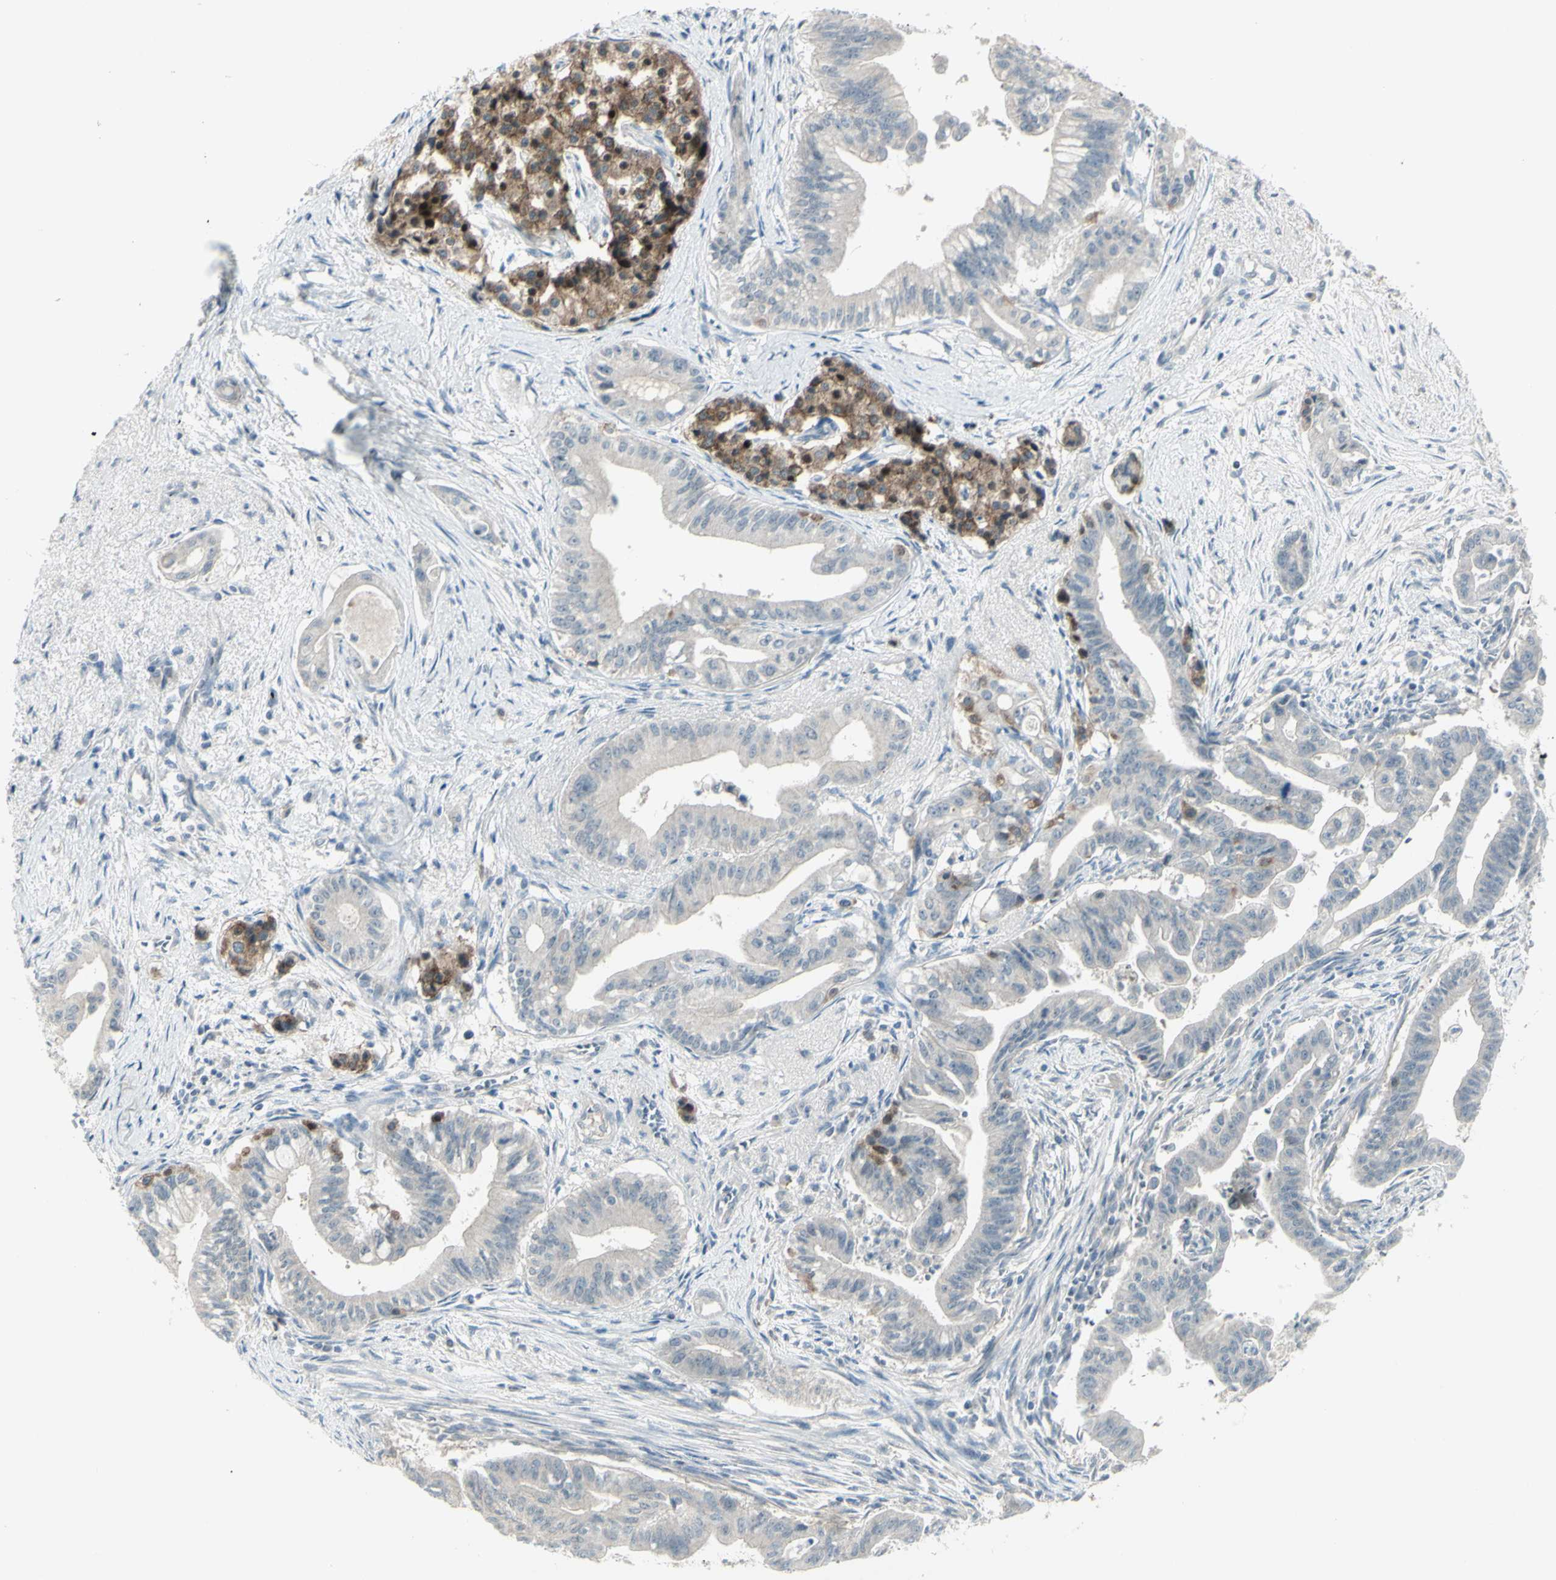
{"staining": {"intensity": "negative", "quantity": "none", "location": "none"}, "tissue": "pancreatic cancer", "cell_type": "Tumor cells", "image_type": "cancer", "snomed": [{"axis": "morphology", "description": "Adenocarcinoma, NOS"}, {"axis": "topography", "description": "Pancreas"}], "caption": "This is a histopathology image of immunohistochemistry (IHC) staining of pancreatic adenocarcinoma, which shows no staining in tumor cells. (DAB (3,3'-diaminobenzidine) immunohistochemistry (IHC) with hematoxylin counter stain).", "gene": "SH3GL2", "patient": {"sex": "male", "age": 70}}